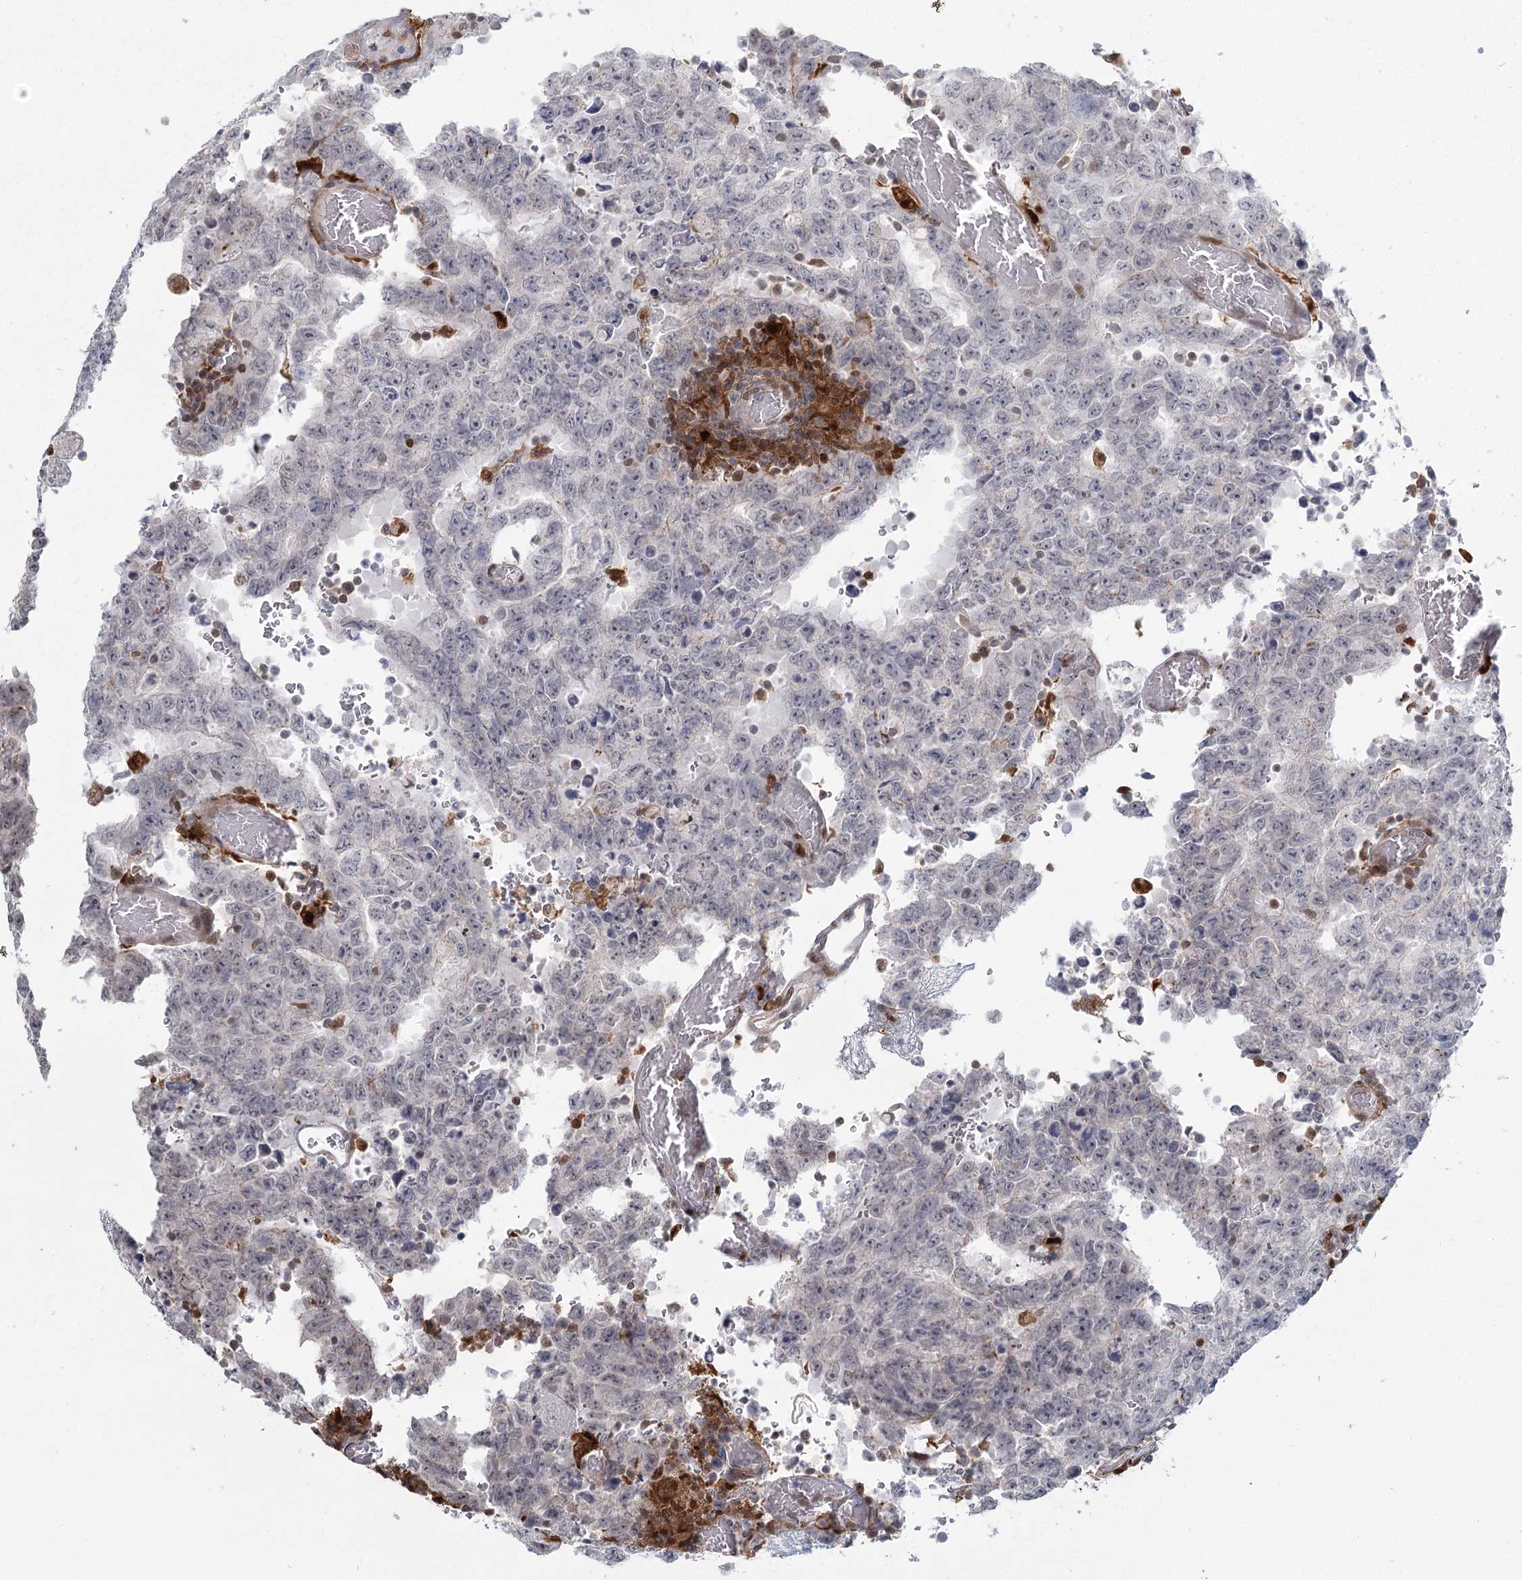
{"staining": {"intensity": "negative", "quantity": "none", "location": "none"}, "tissue": "testis cancer", "cell_type": "Tumor cells", "image_type": "cancer", "snomed": [{"axis": "morphology", "description": "Carcinoma, Embryonal, NOS"}, {"axis": "topography", "description": "Testis"}], "caption": "Tumor cells show no significant protein staining in testis cancer. (DAB (3,3'-diaminobenzidine) immunohistochemistry (IHC), high magnification).", "gene": "TMEM70", "patient": {"sex": "male", "age": 26}}